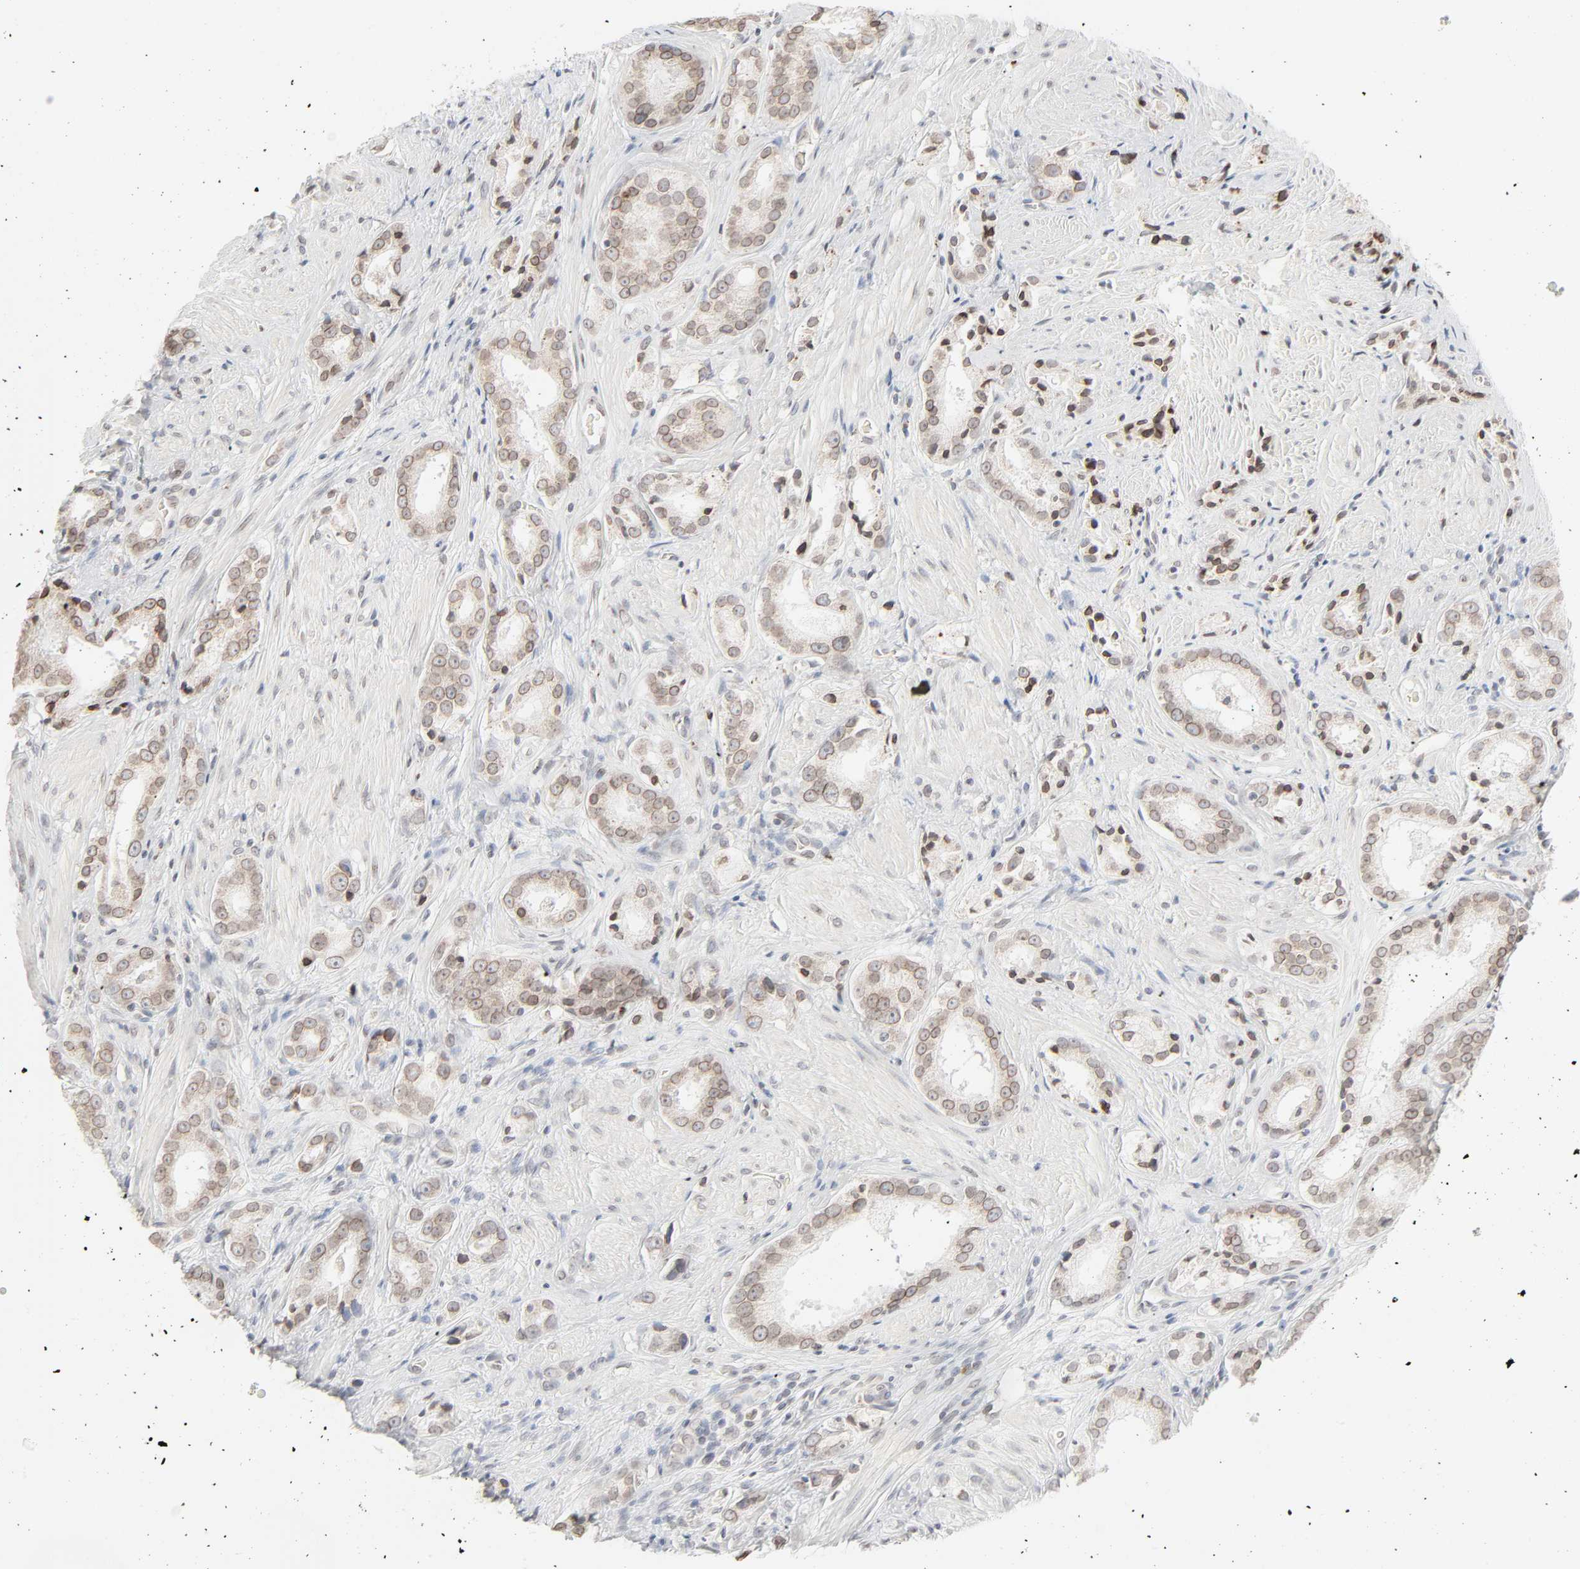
{"staining": {"intensity": "weak", "quantity": ">75%", "location": "cytoplasmic/membranous,nuclear"}, "tissue": "prostate cancer", "cell_type": "Tumor cells", "image_type": "cancer", "snomed": [{"axis": "morphology", "description": "Adenocarcinoma, Medium grade"}, {"axis": "topography", "description": "Prostate"}], "caption": "Protein staining demonstrates weak cytoplasmic/membranous and nuclear positivity in approximately >75% of tumor cells in prostate medium-grade adenocarcinoma.", "gene": "MAD1L1", "patient": {"sex": "male", "age": 53}}